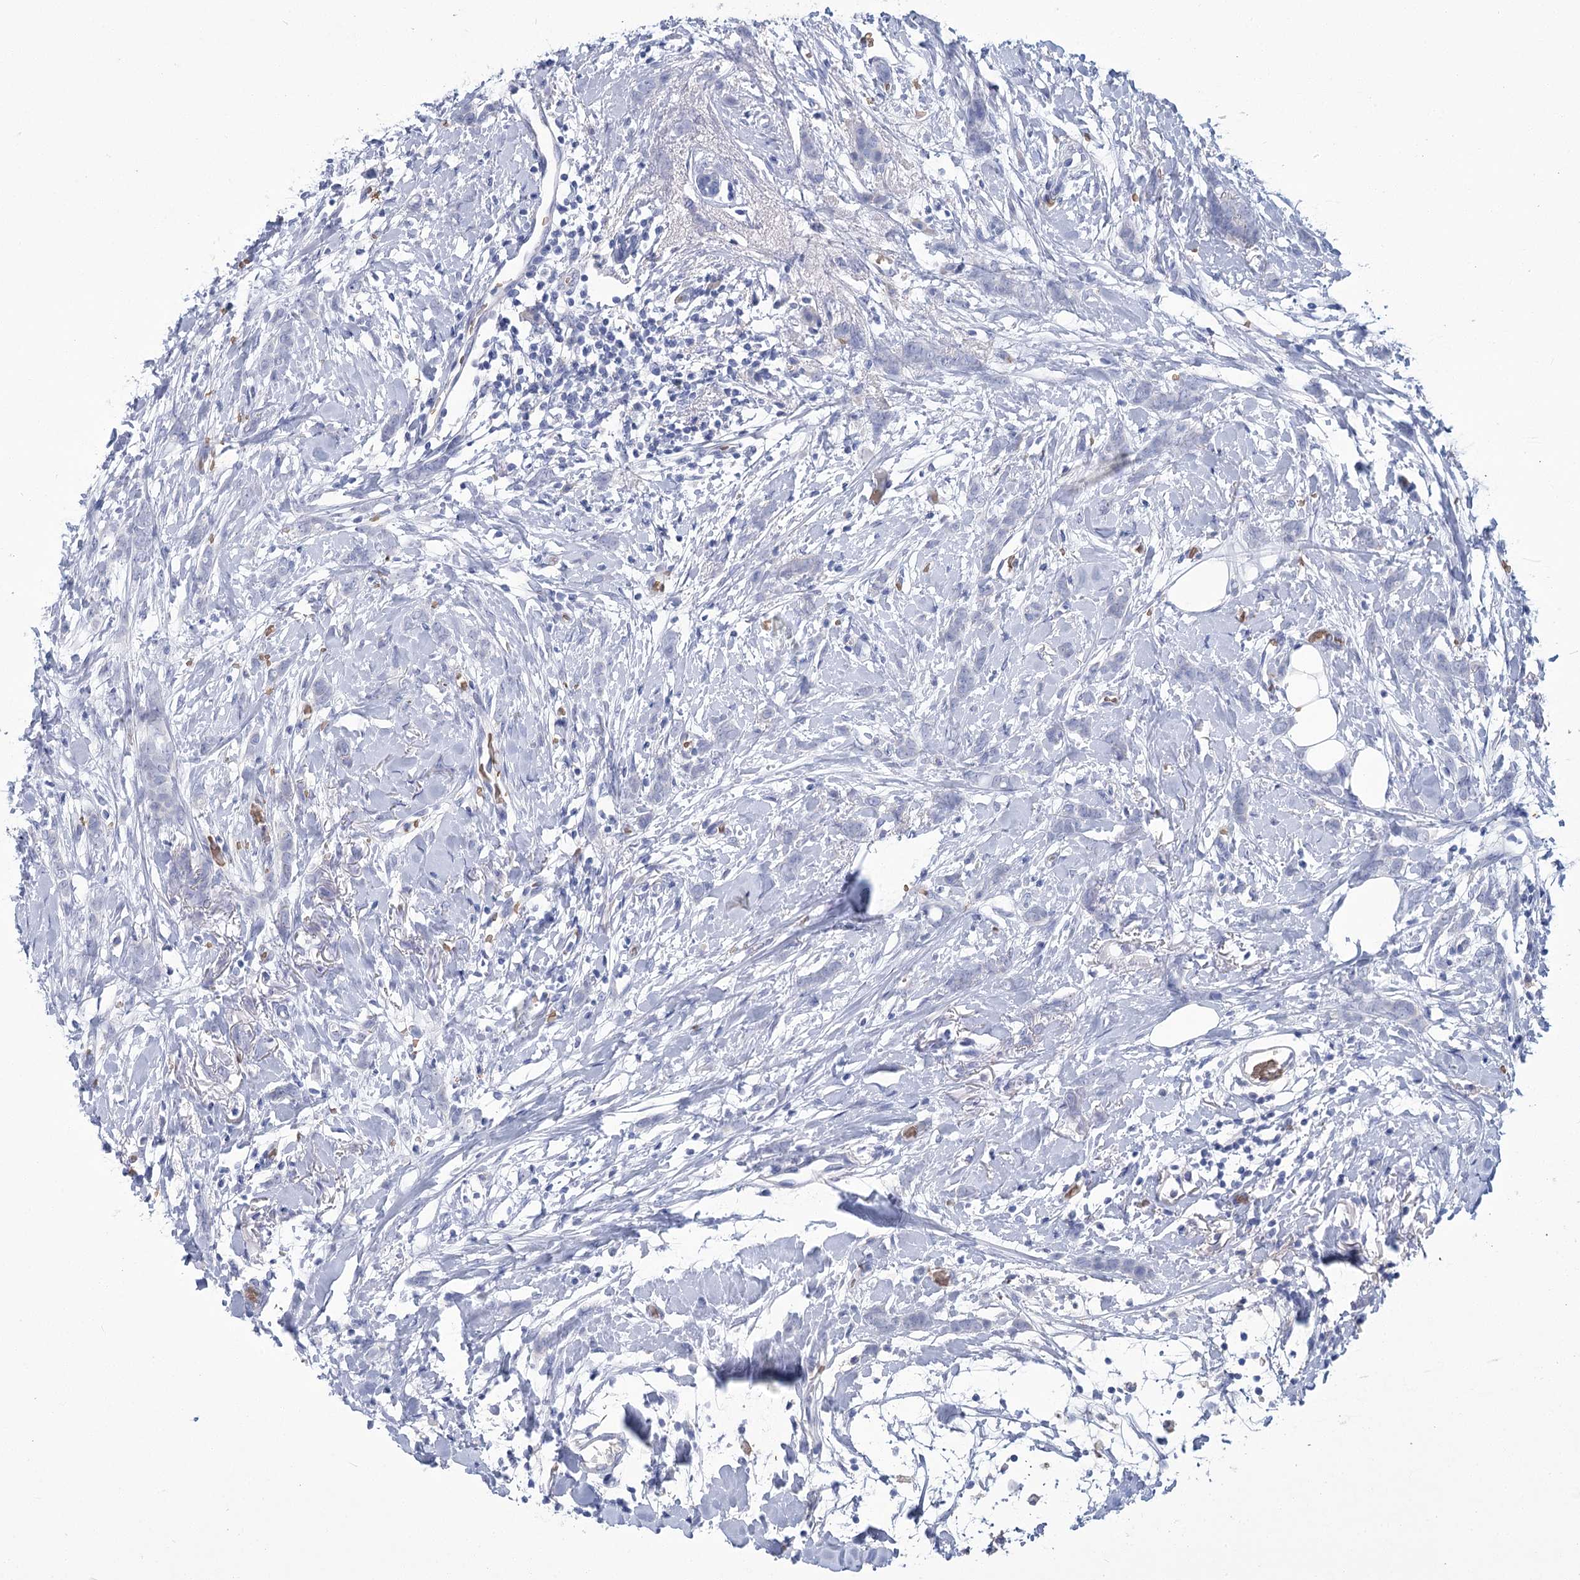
{"staining": {"intensity": "negative", "quantity": "none", "location": "none"}, "tissue": "breast cancer", "cell_type": "Tumor cells", "image_type": "cancer", "snomed": [{"axis": "morphology", "description": "Lobular carcinoma, in situ"}, {"axis": "morphology", "description": "Lobular carcinoma"}, {"axis": "topography", "description": "Breast"}], "caption": "Tumor cells are negative for protein expression in human breast lobular carcinoma. The staining is performed using DAB (3,3'-diaminobenzidine) brown chromogen with nuclei counter-stained in using hematoxylin.", "gene": "HBA1", "patient": {"sex": "female", "age": 41}}